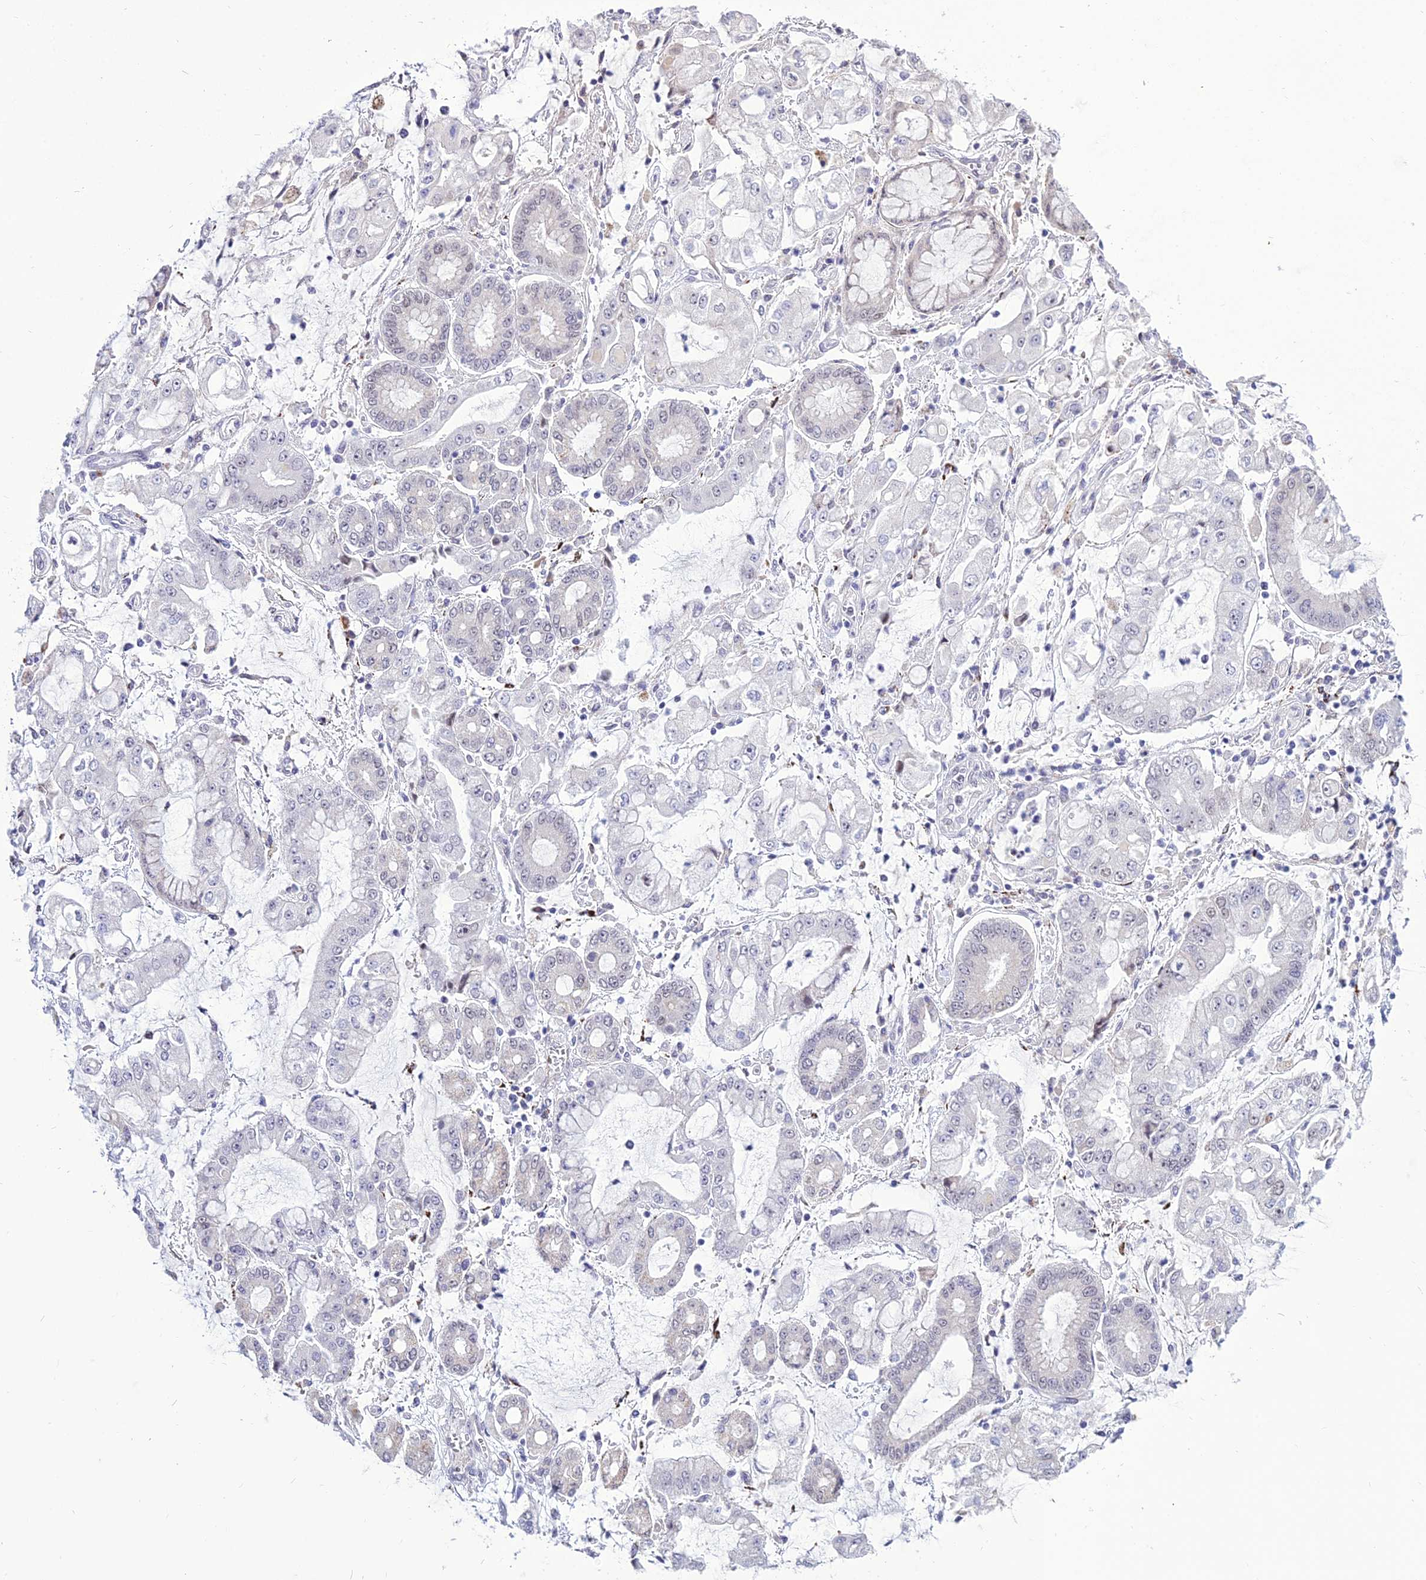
{"staining": {"intensity": "negative", "quantity": "none", "location": "none"}, "tissue": "stomach cancer", "cell_type": "Tumor cells", "image_type": "cancer", "snomed": [{"axis": "morphology", "description": "Adenocarcinoma, NOS"}, {"axis": "topography", "description": "Stomach"}], "caption": "Immunohistochemistry image of stomach cancer (adenocarcinoma) stained for a protein (brown), which shows no positivity in tumor cells.", "gene": "C6orf163", "patient": {"sex": "male", "age": 76}}